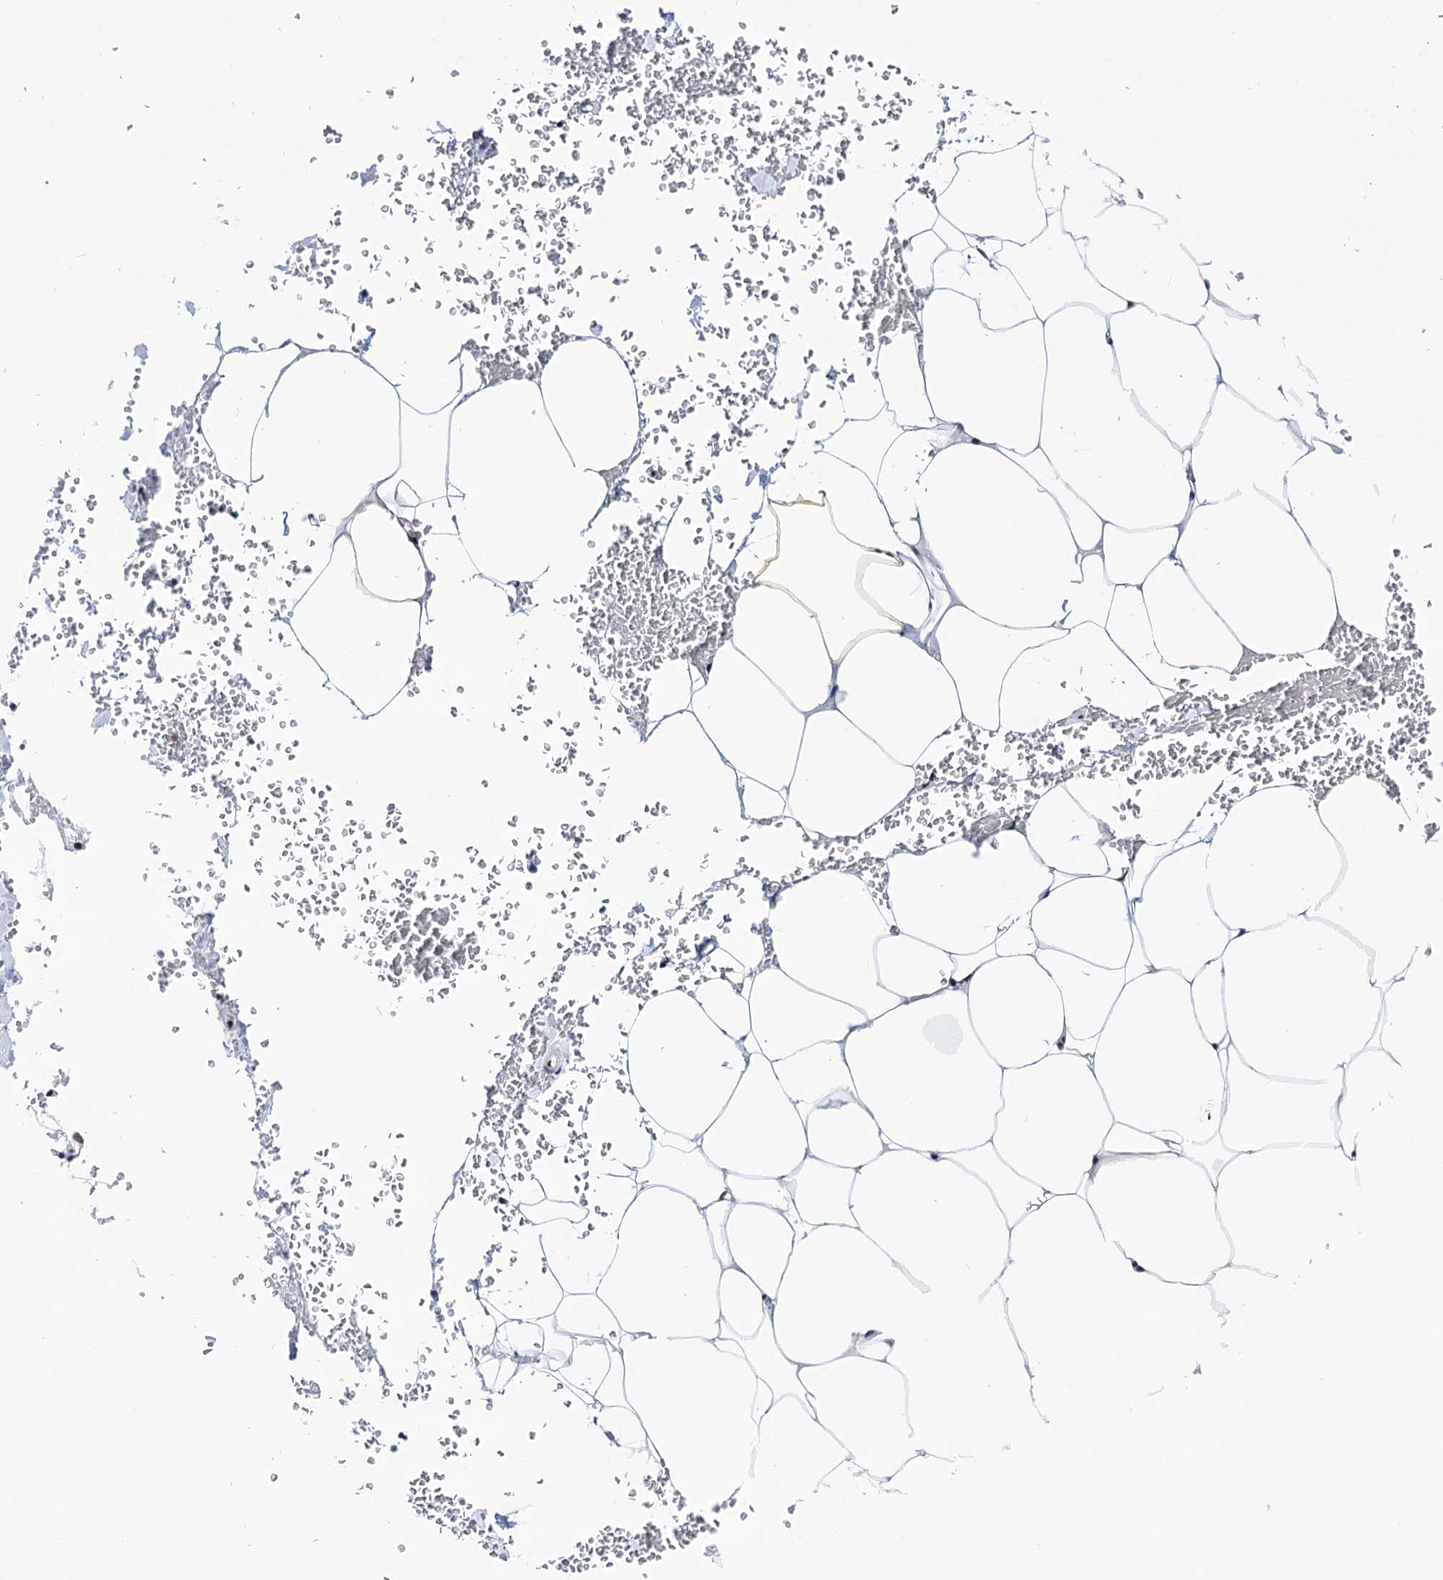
{"staining": {"intensity": "negative", "quantity": "none", "location": "none"}, "tissue": "adipose tissue", "cell_type": "Adipocytes", "image_type": "normal", "snomed": [{"axis": "morphology", "description": "Normal tissue, NOS"}, {"axis": "topography", "description": "Gallbladder"}, {"axis": "topography", "description": "Peripheral nerve tissue"}], "caption": "Human adipose tissue stained for a protein using IHC demonstrates no positivity in adipocytes.", "gene": "MATR3", "patient": {"sex": "male", "age": 38}}